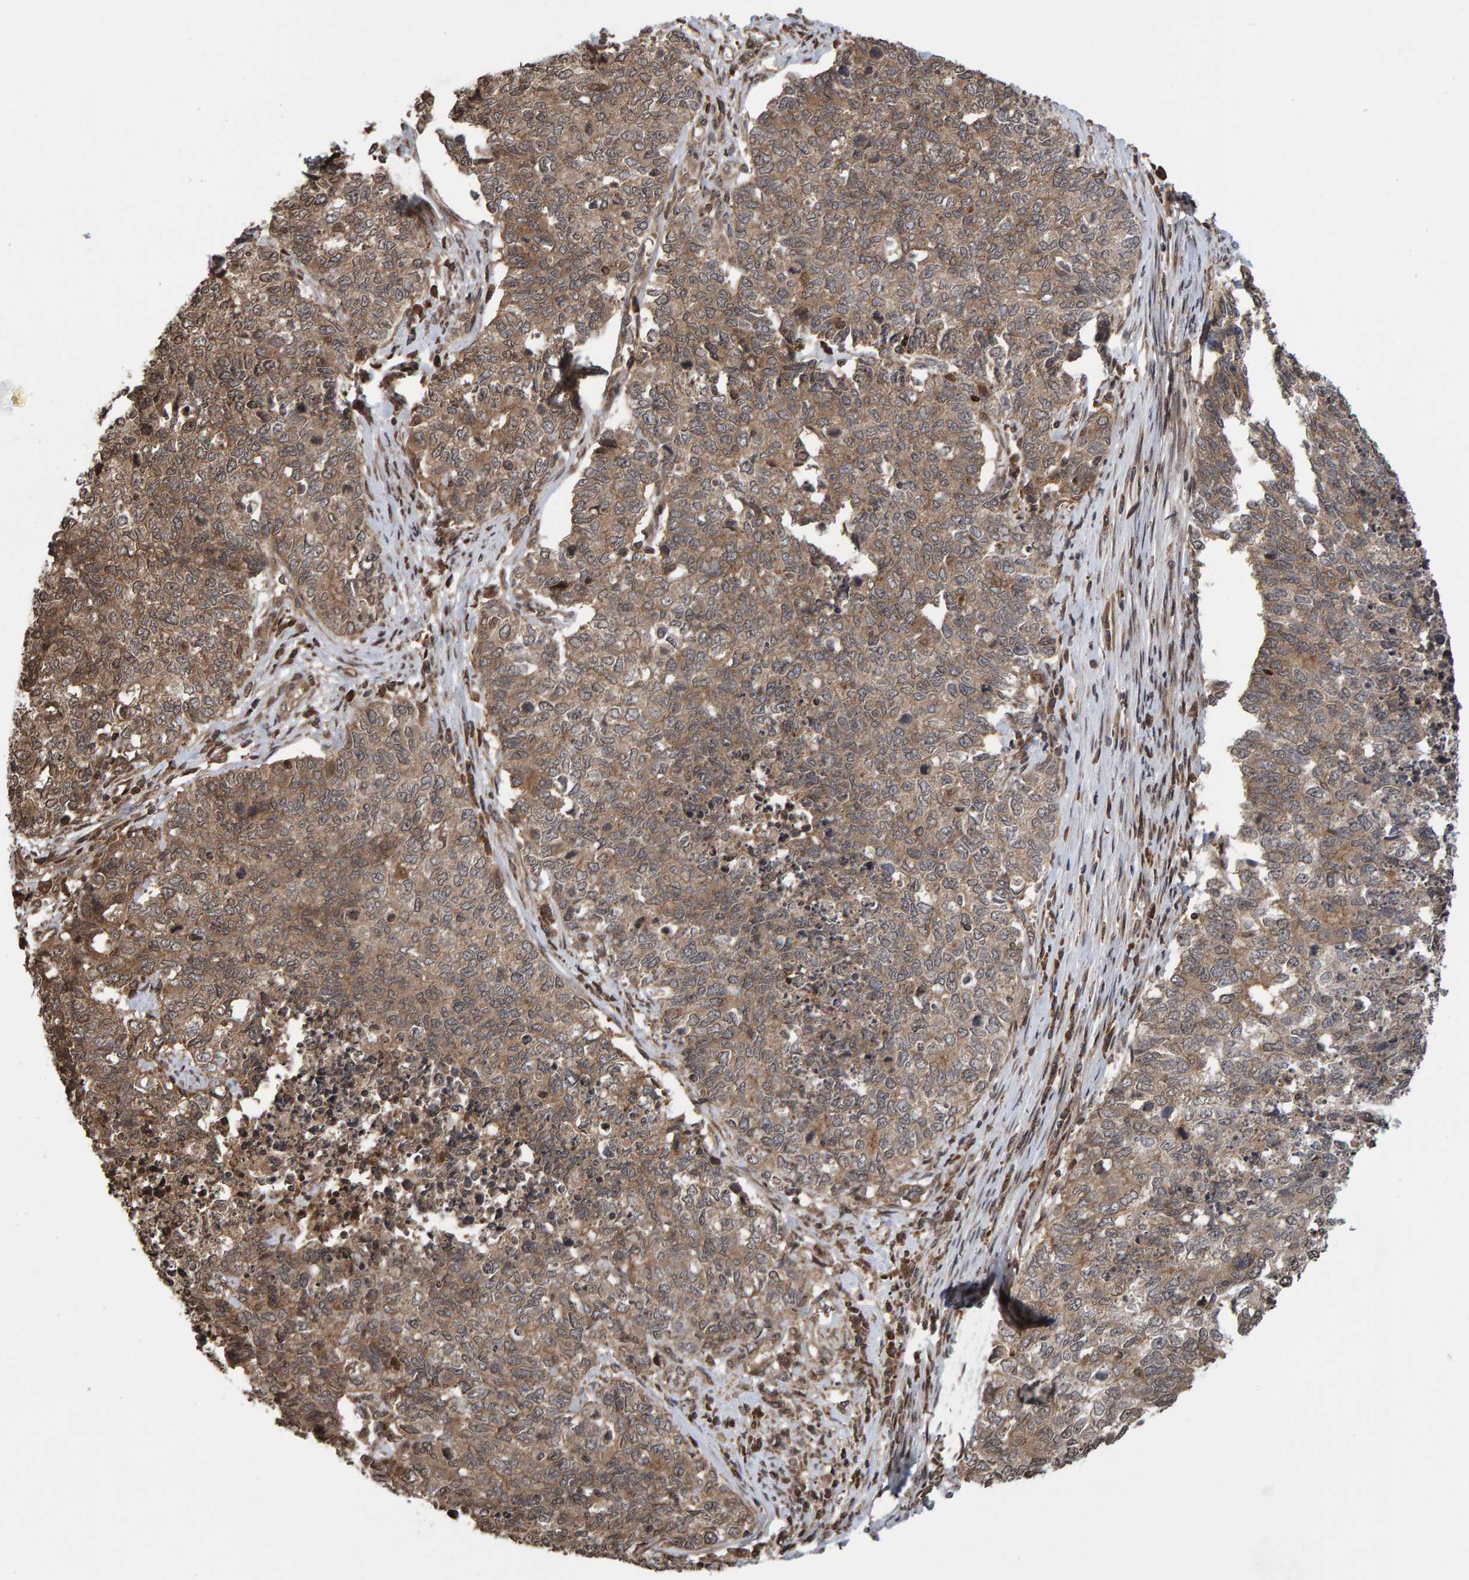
{"staining": {"intensity": "moderate", "quantity": ">75%", "location": "cytoplasmic/membranous"}, "tissue": "cervical cancer", "cell_type": "Tumor cells", "image_type": "cancer", "snomed": [{"axis": "morphology", "description": "Squamous cell carcinoma, NOS"}, {"axis": "topography", "description": "Cervix"}], "caption": "Brown immunohistochemical staining in human cervical cancer (squamous cell carcinoma) shows moderate cytoplasmic/membranous staining in approximately >75% of tumor cells. (Brightfield microscopy of DAB IHC at high magnification).", "gene": "GAB2", "patient": {"sex": "female", "age": 63}}